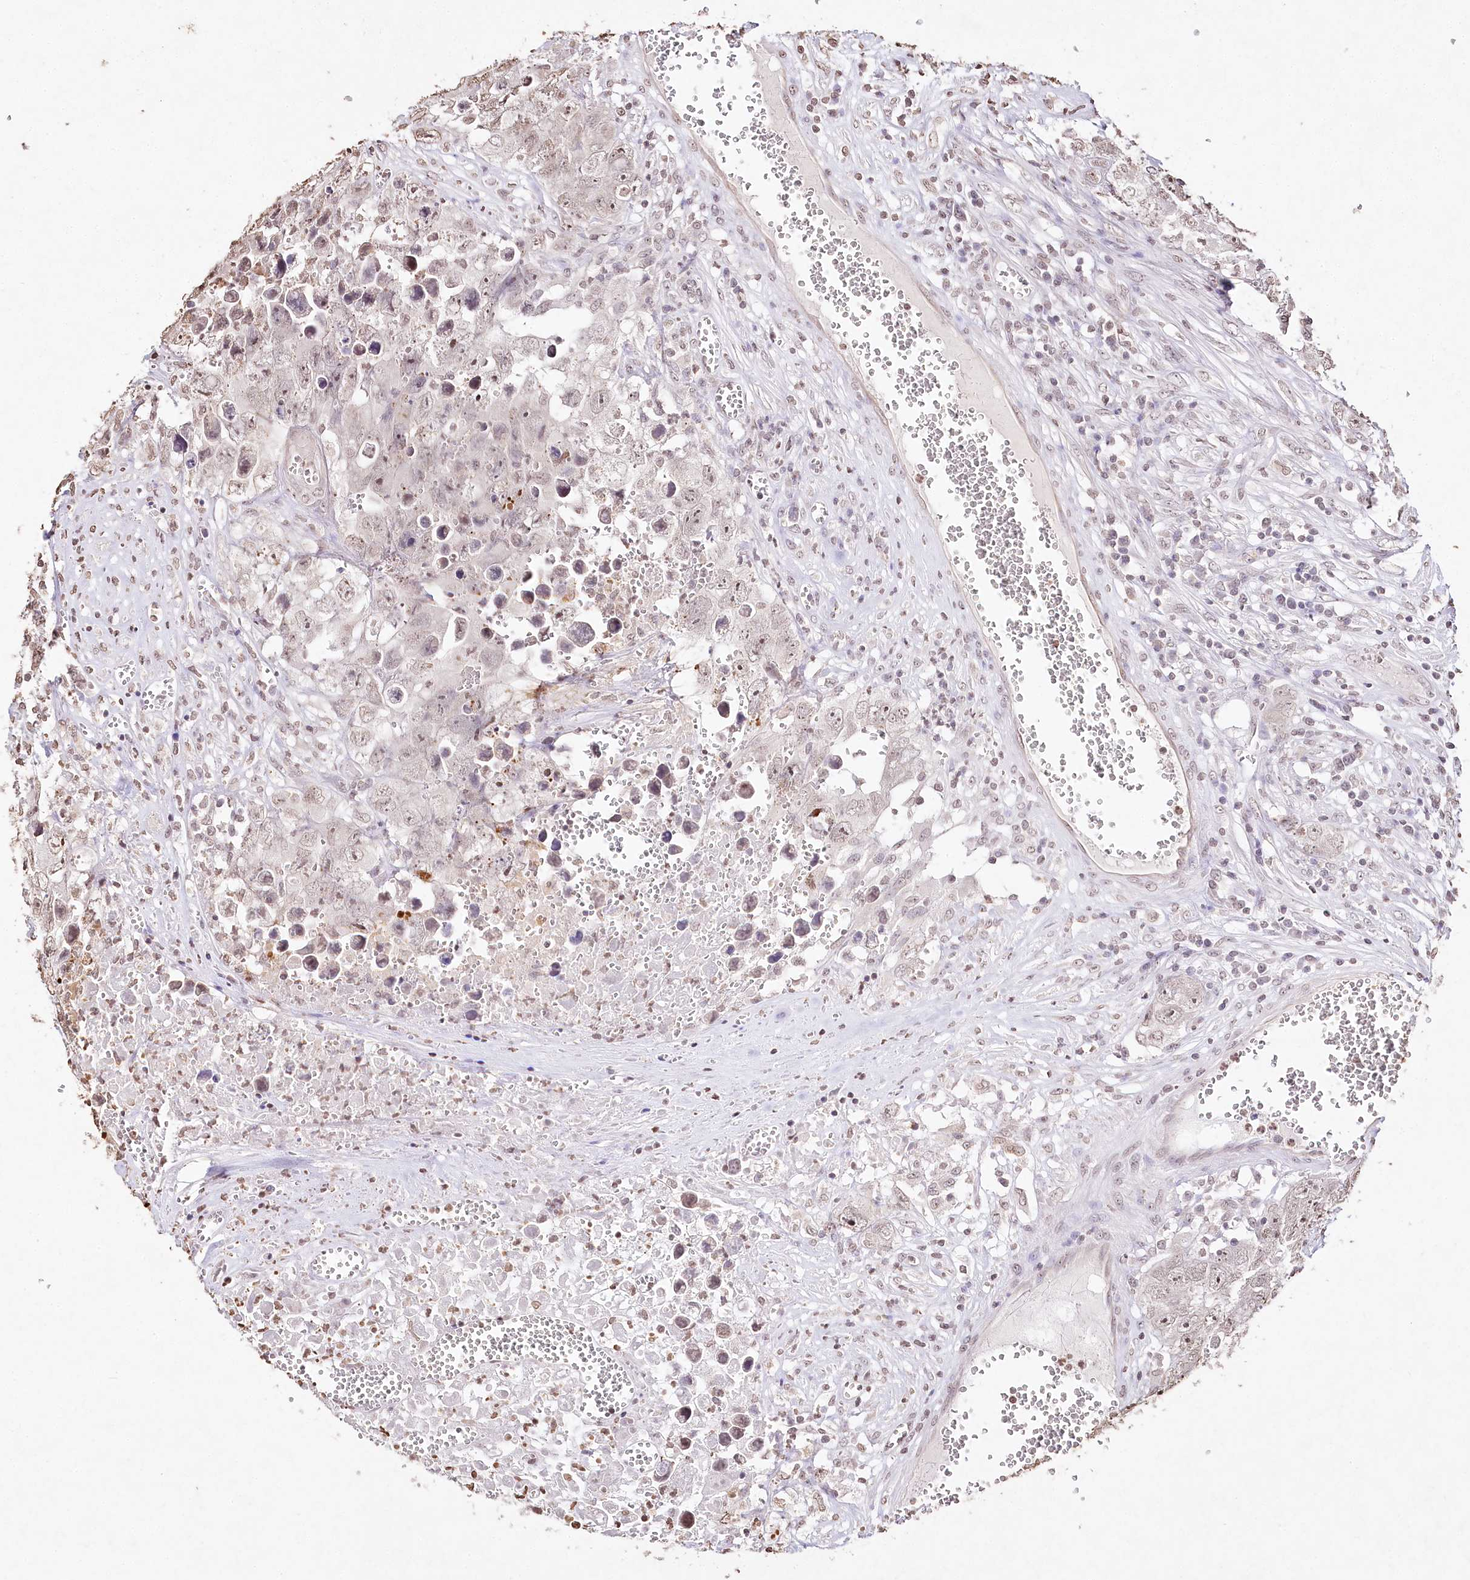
{"staining": {"intensity": "weak", "quantity": "<25%", "location": "nuclear"}, "tissue": "testis cancer", "cell_type": "Tumor cells", "image_type": "cancer", "snomed": [{"axis": "morphology", "description": "Seminoma, NOS"}, {"axis": "morphology", "description": "Carcinoma, Embryonal, NOS"}, {"axis": "topography", "description": "Testis"}], "caption": "IHC photomicrograph of human testis cancer stained for a protein (brown), which exhibits no positivity in tumor cells.", "gene": "DMXL1", "patient": {"sex": "male", "age": 43}}